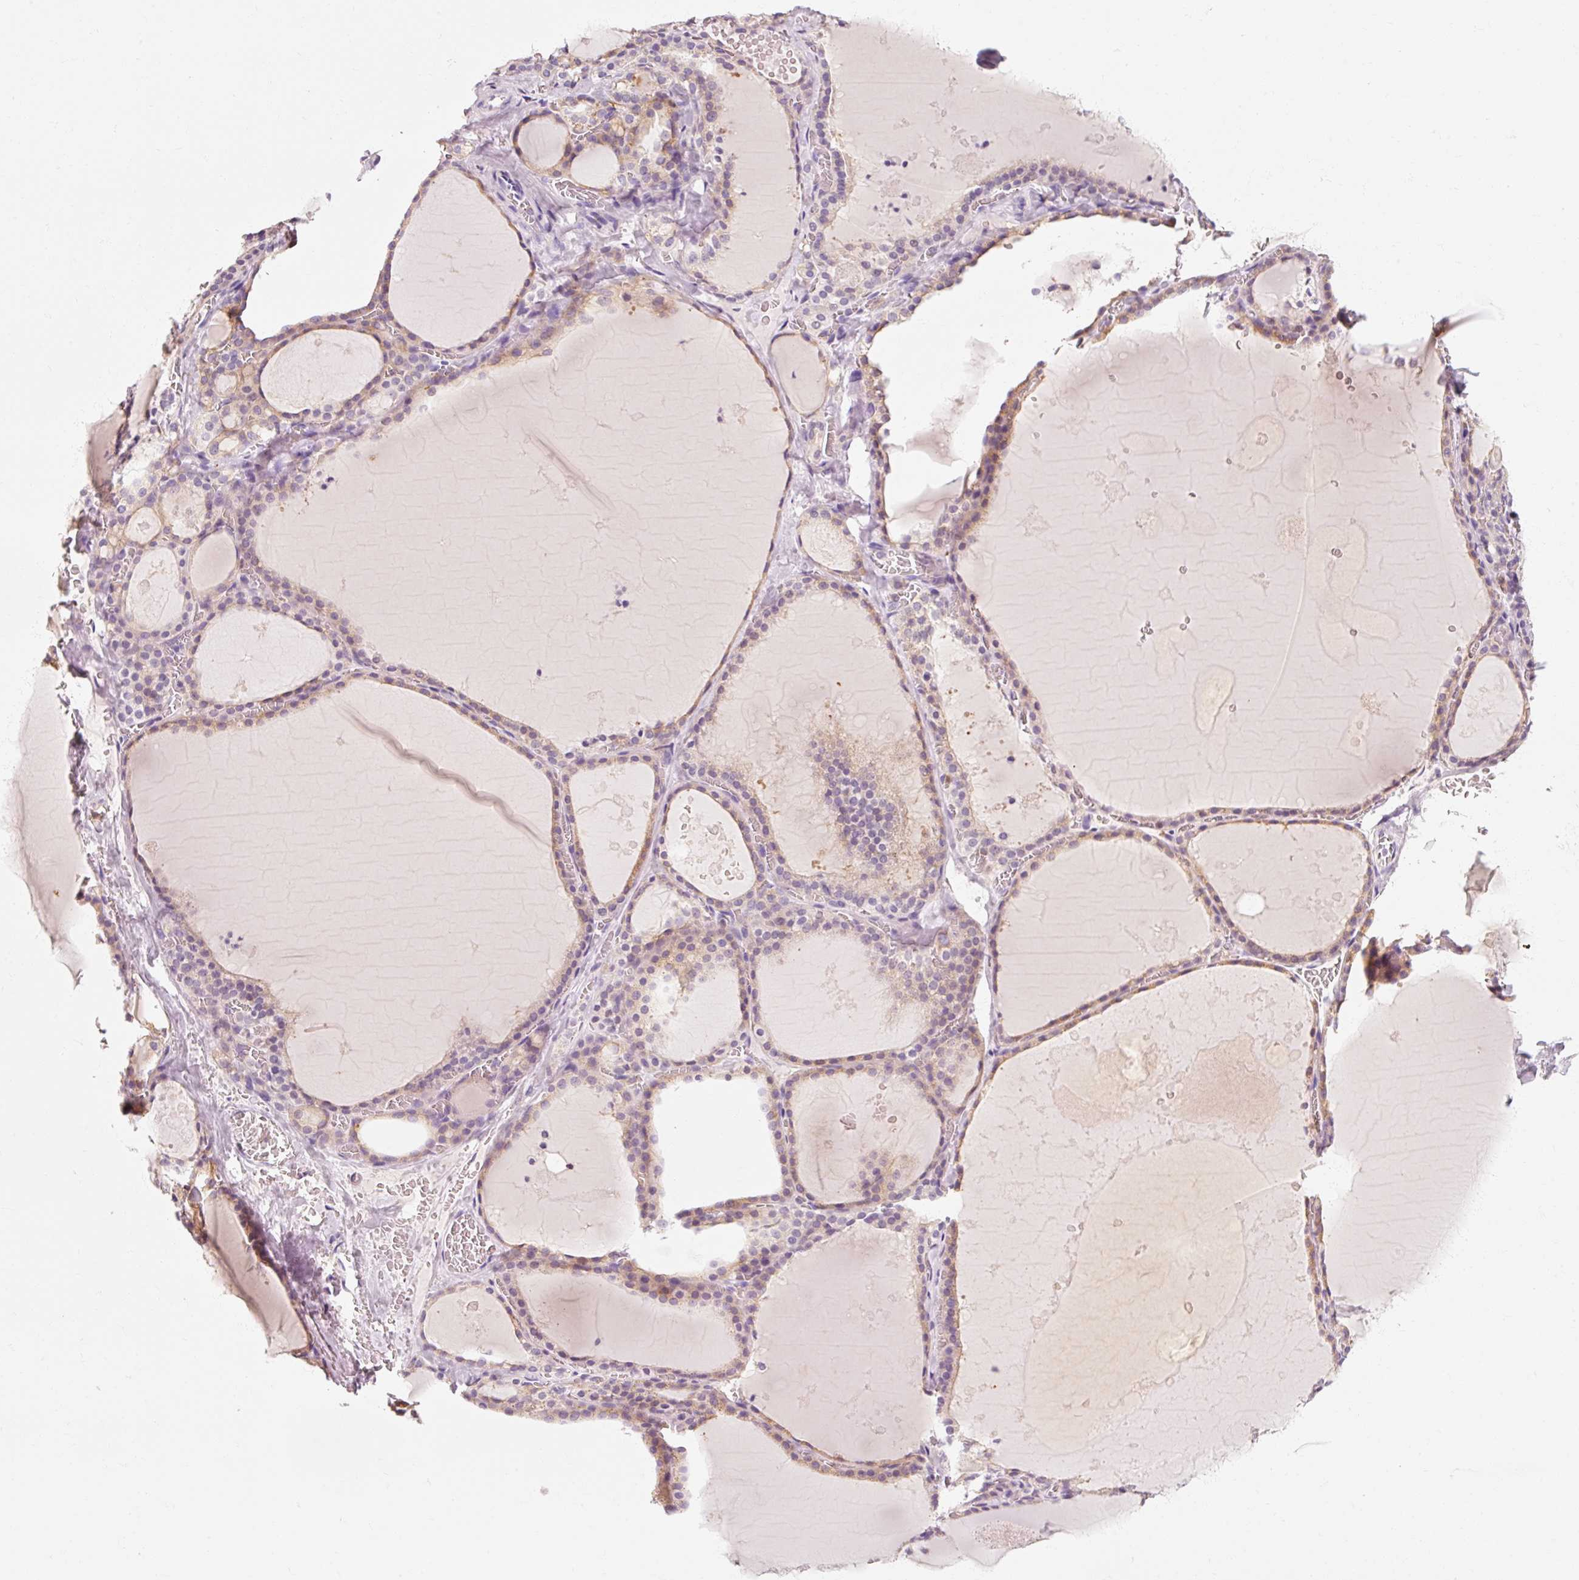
{"staining": {"intensity": "weak", "quantity": "25%-75%", "location": "cytoplasmic/membranous"}, "tissue": "thyroid gland", "cell_type": "Glandular cells", "image_type": "normal", "snomed": [{"axis": "morphology", "description": "Normal tissue, NOS"}, {"axis": "topography", "description": "Thyroid gland"}], "caption": "Immunohistochemical staining of normal thyroid gland exhibits weak cytoplasmic/membranous protein positivity in about 25%-75% of glandular cells.", "gene": "OR8K1", "patient": {"sex": "male", "age": 56}}